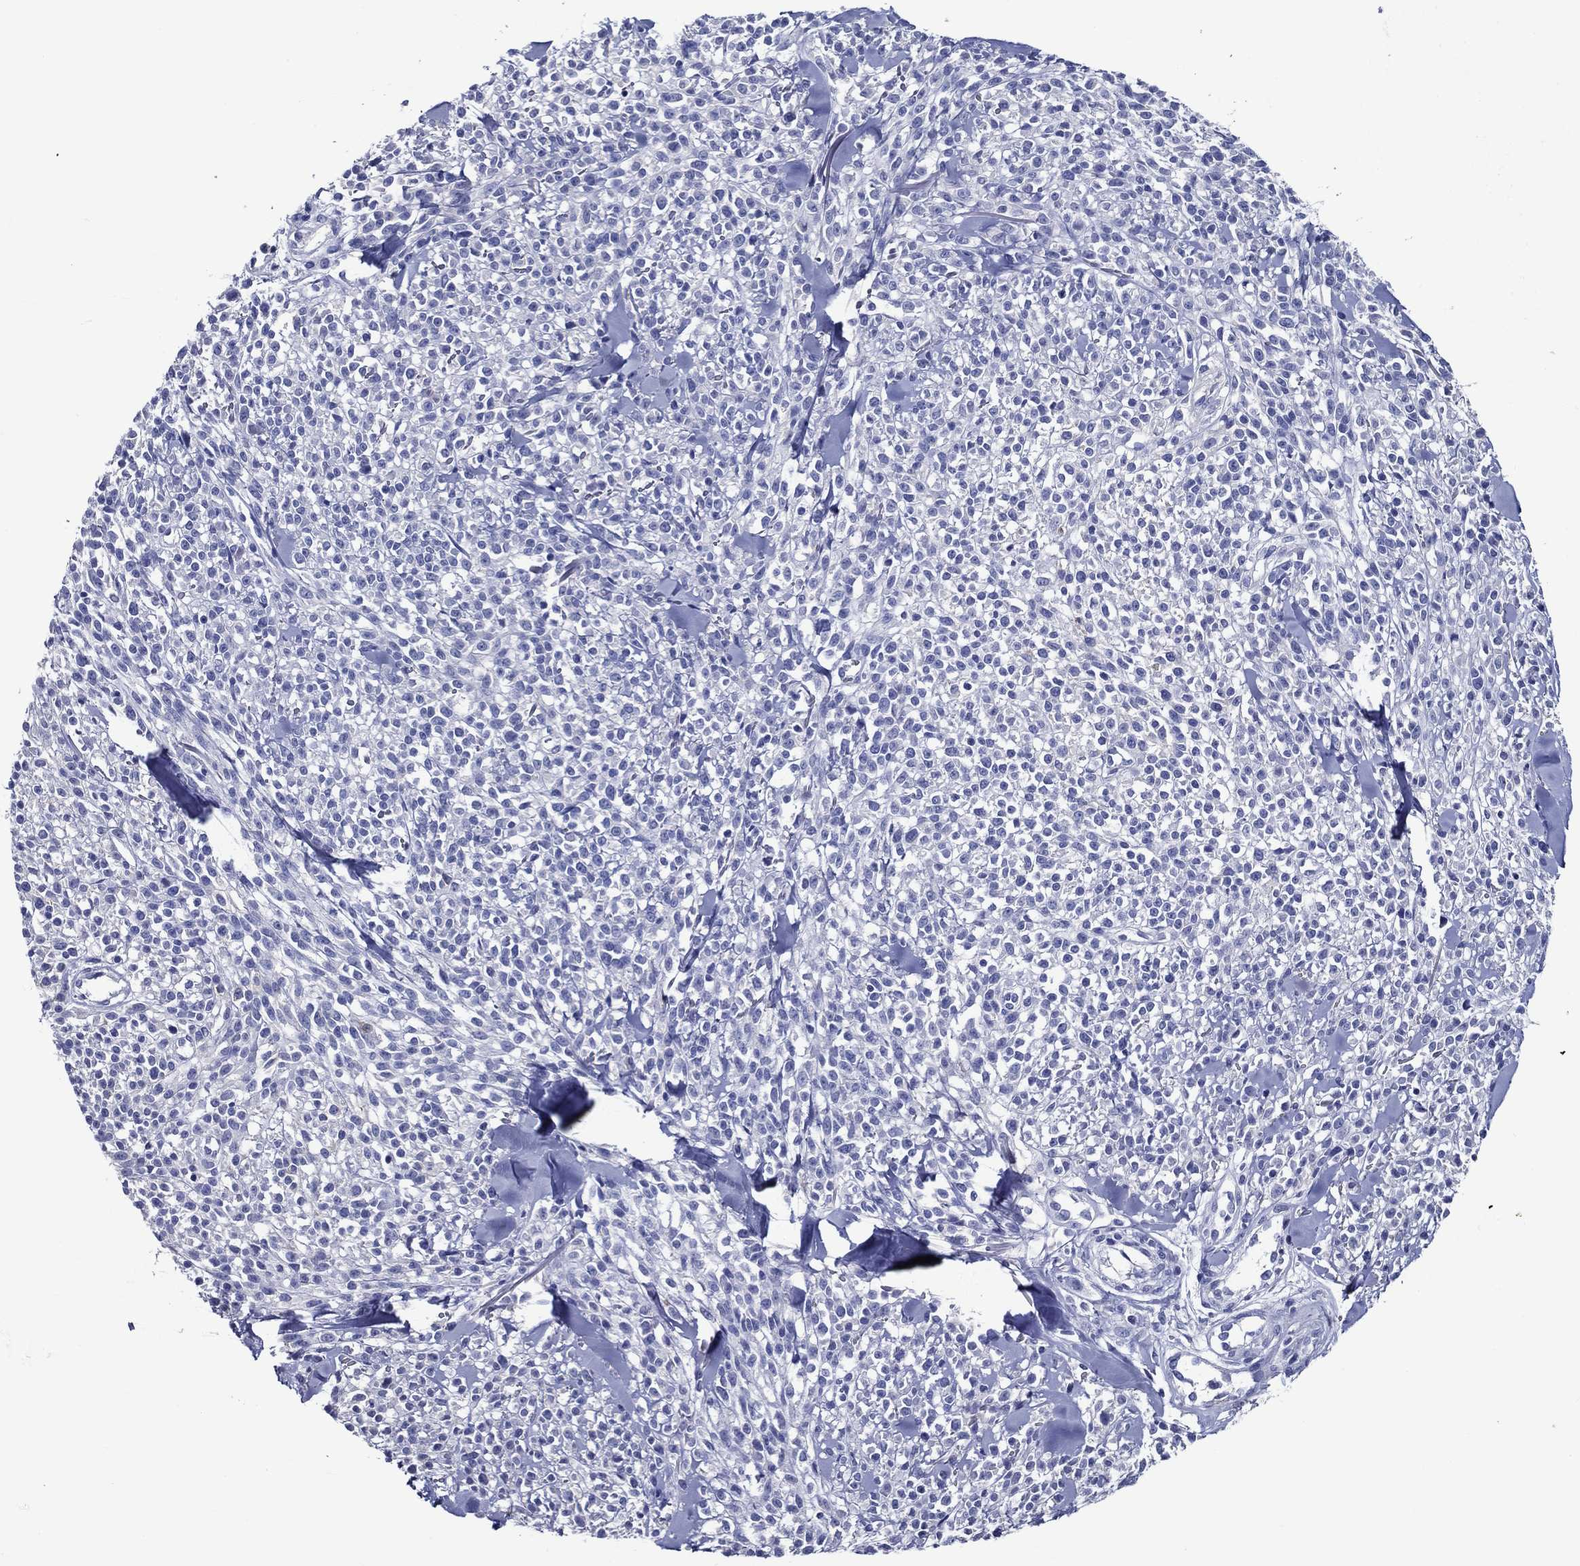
{"staining": {"intensity": "negative", "quantity": "none", "location": "none"}, "tissue": "melanoma", "cell_type": "Tumor cells", "image_type": "cancer", "snomed": [{"axis": "morphology", "description": "Malignant melanoma, NOS"}, {"axis": "topography", "description": "Skin"}, {"axis": "topography", "description": "Skin of trunk"}], "caption": "There is no significant positivity in tumor cells of malignant melanoma. (DAB immunohistochemistry (IHC) with hematoxylin counter stain).", "gene": "ACE2", "patient": {"sex": "male", "age": 74}}